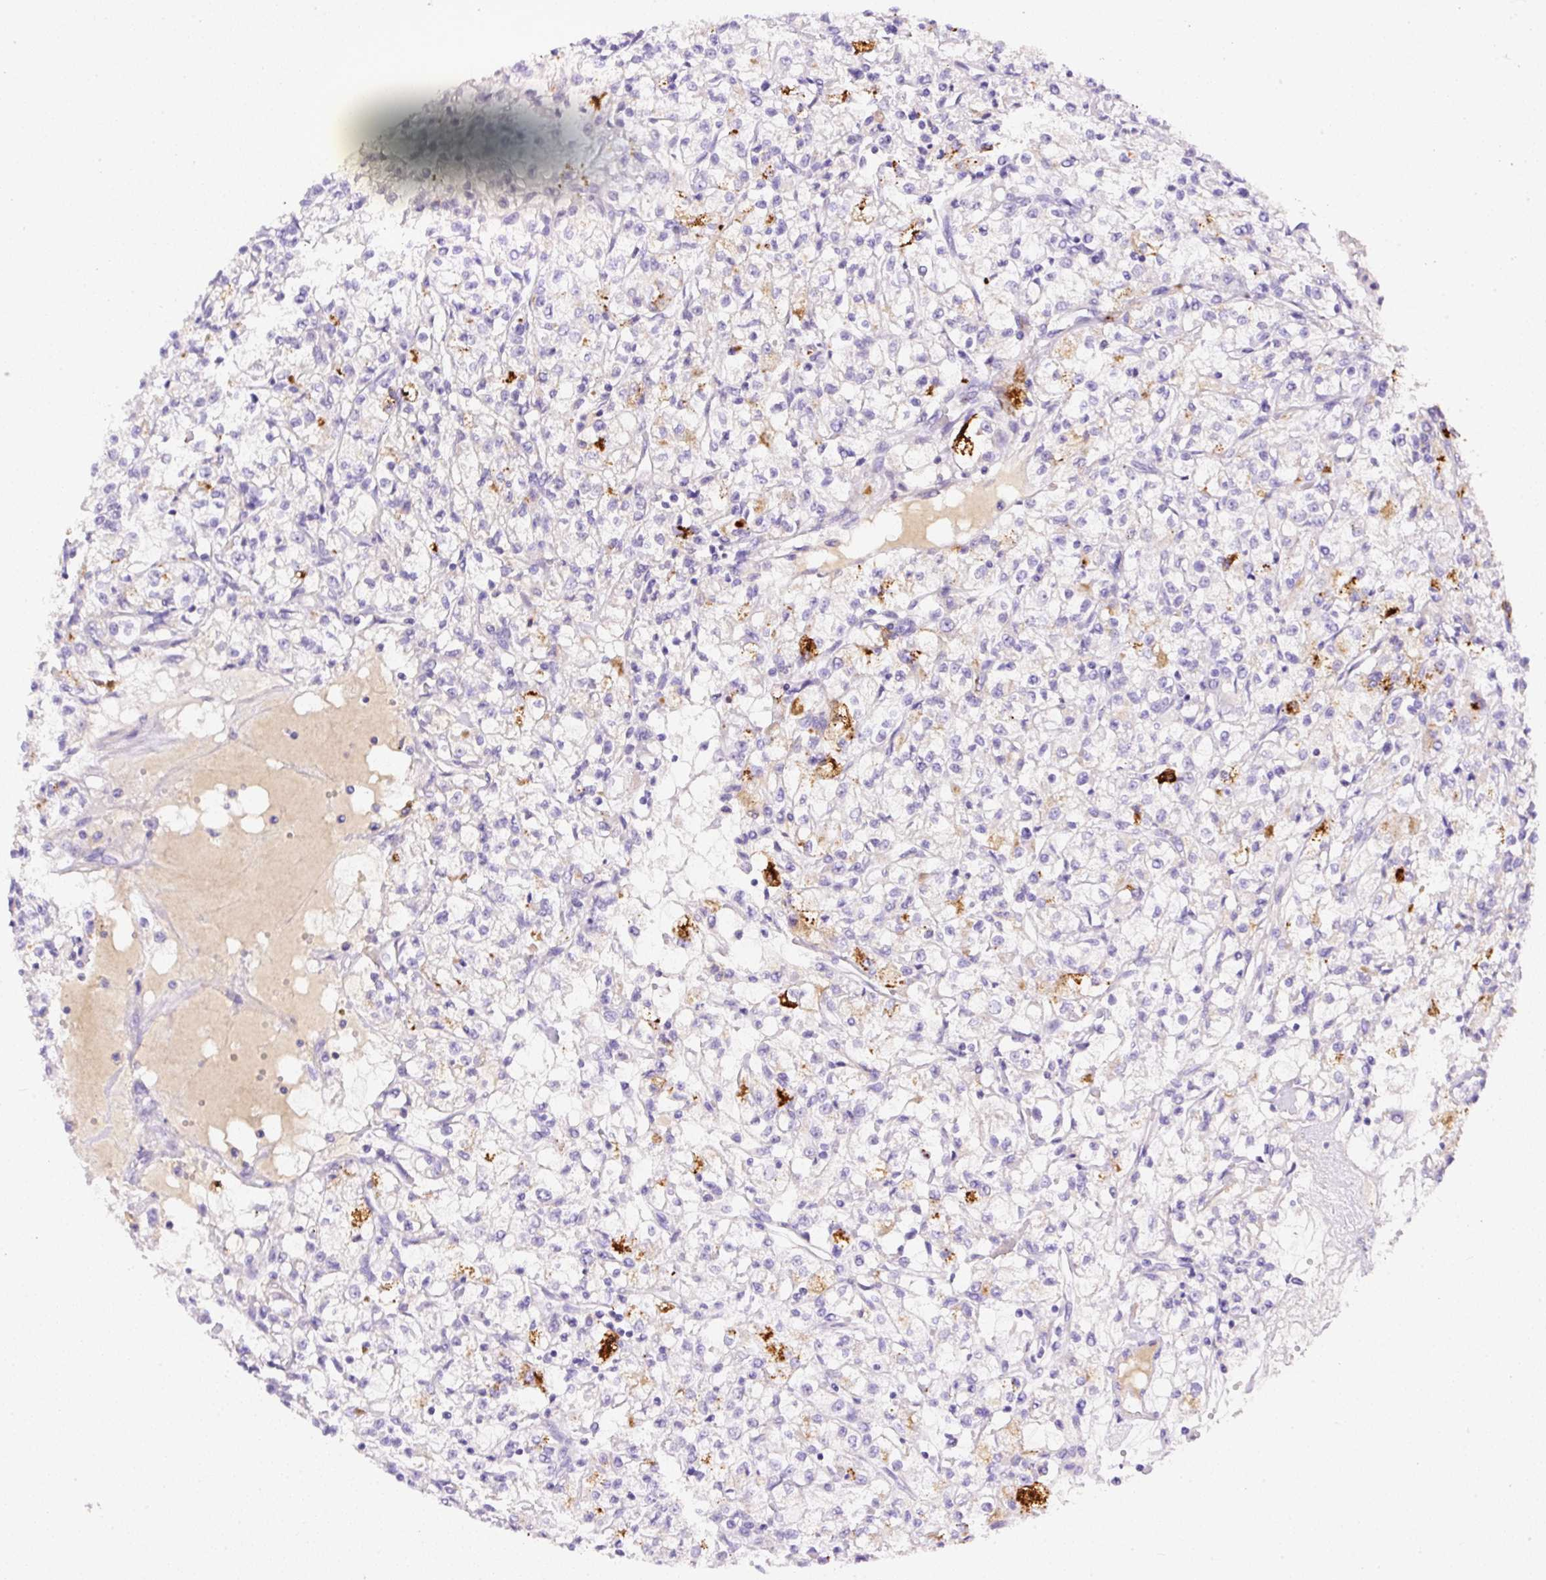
{"staining": {"intensity": "negative", "quantity": "none", "location": "none"}, "tissue": "renal cancer", "cell_type": "Tumor cells", "image_type": "cancer", "snomed": [{"axis": "morphology", "description": "Adenocarcinoma, NOS"}, {"axis": "topography", "description": "Kidney"}], "caption": "Micrograph shows no protein staining in tumor cells of adenocarcinoma (renal) tissue.", "gene": "APCS", "patient": {"sex": "female", "age": 59}}